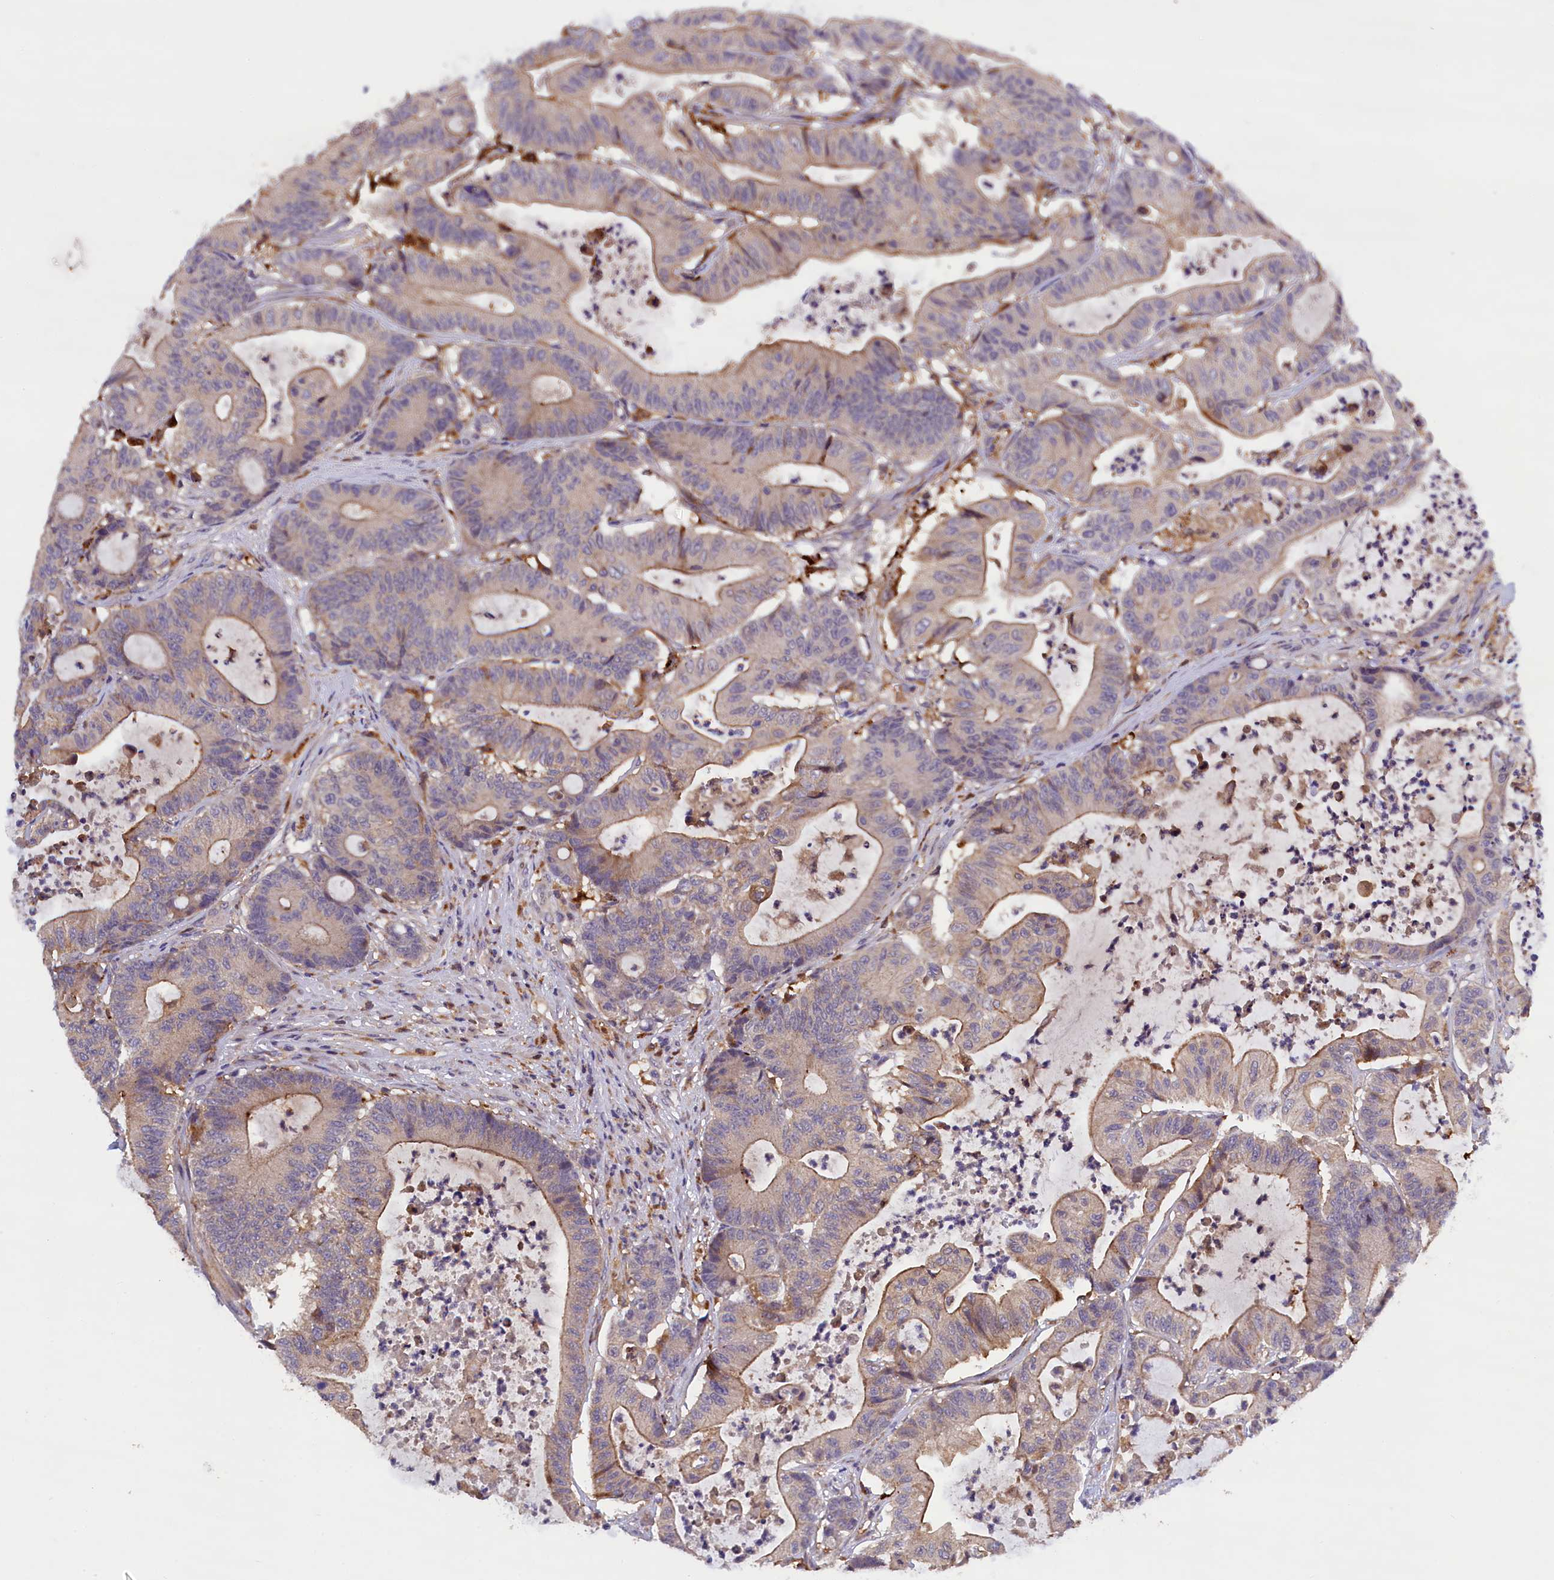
{"staining": {"intensity": "weak", "quantity": "25%-75%", "location": "cytoplasmic/membranous"}, "tissue": "colorectal cancer", "cell_type": "Tumor cells", "image_type": "cancer", "snomed": [{"axis": "morphology", "description": "Adenocarcinoma, NOS"}, {"axis": "topography", "description": "Colon"}], "caption": "Immunohistochemistry histopathology image of neoplastic tissue: human colorectal cancer (adenocarcinoma) stained using immunohistochemistry (IHC) demonstrates low levels of weak protein expression localized specifically in the cytoplasmic/membranous of tumor cells, appearing as a cytoplasmic/membranous brown color.", "gene": "NAIP", "patient": {"sex": "female", "age": 84}}